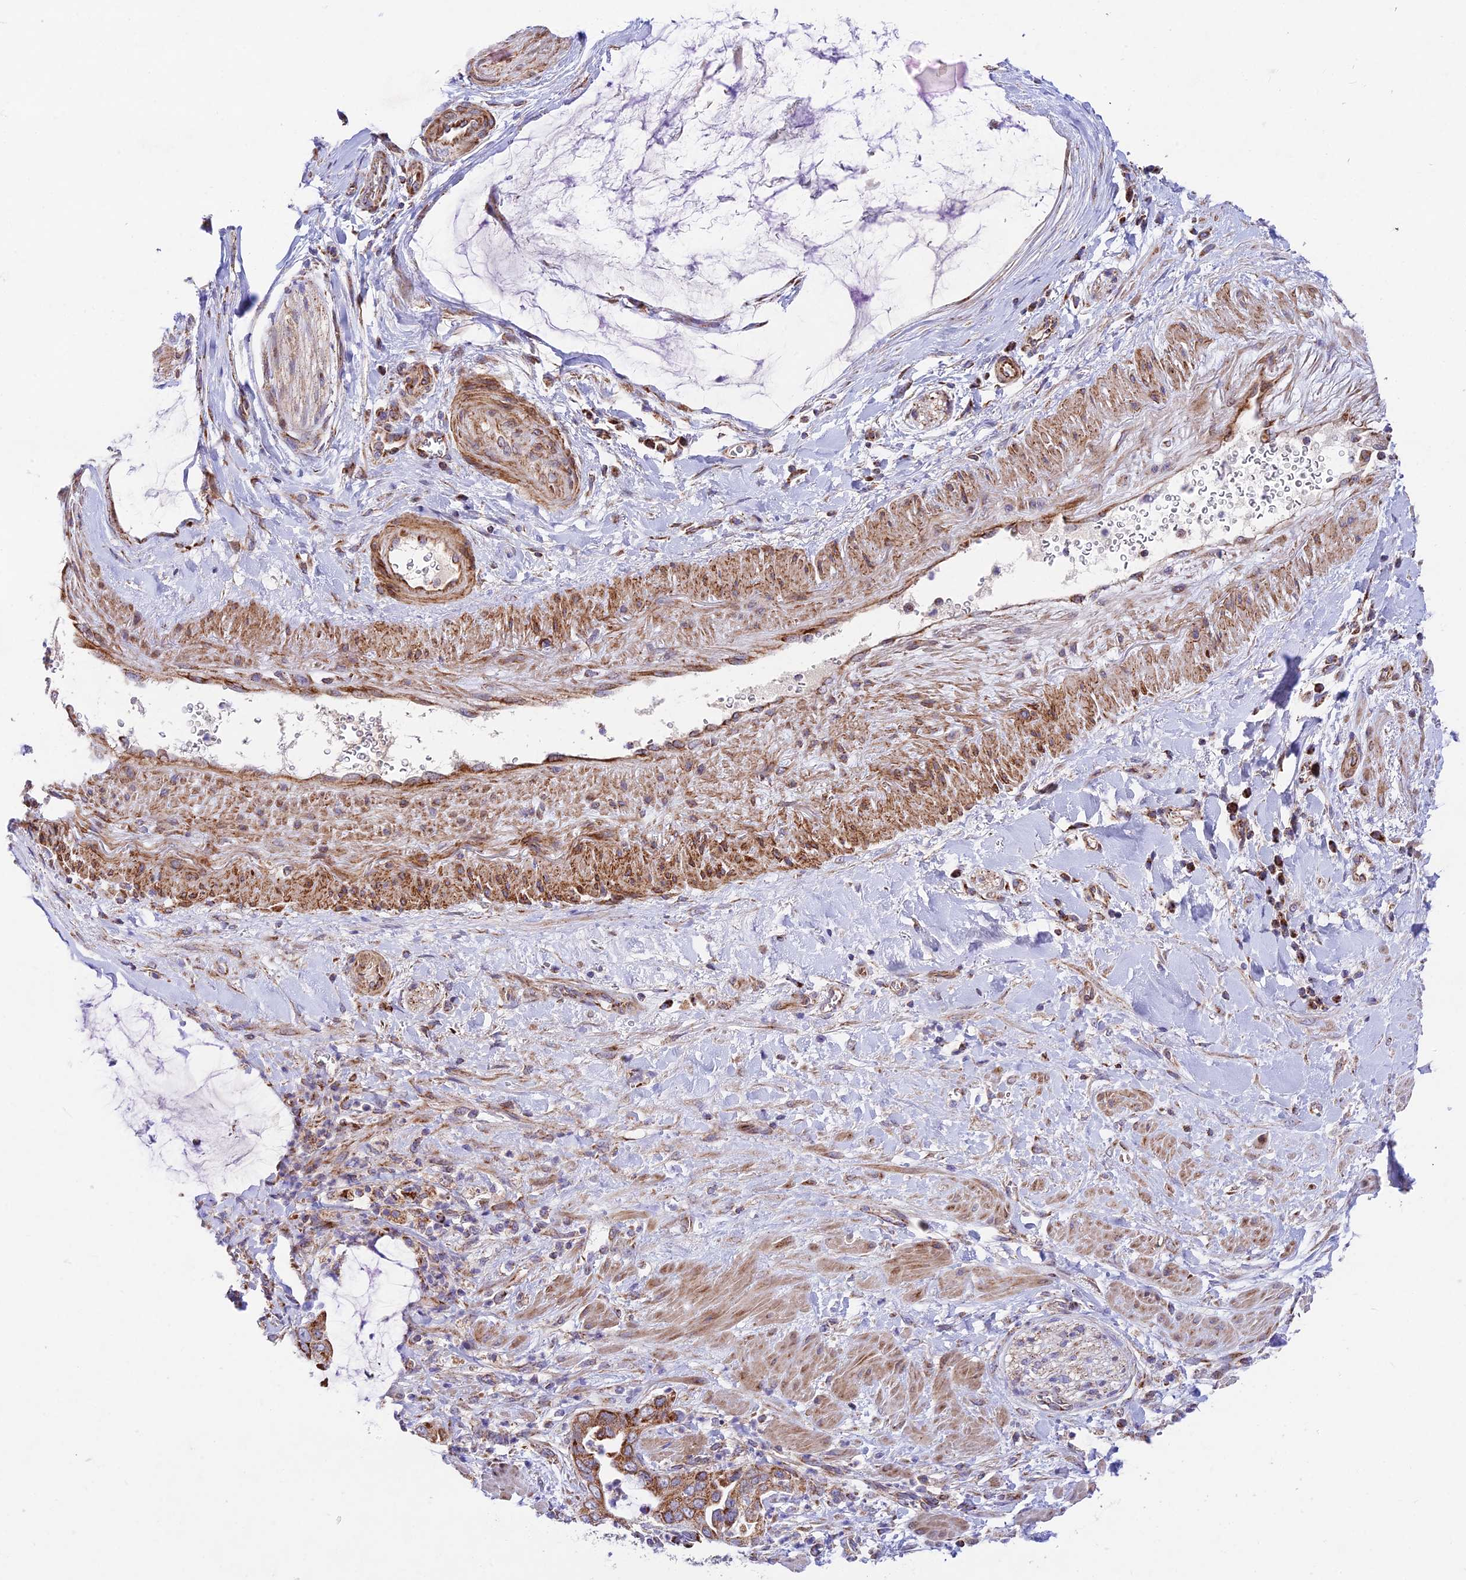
{"staining": {"intensity": "strong", "quantity": ">75%", "location": "cytoplasmic/membranous"}, "tissue": "pancreatic cancer", "cell_type": "Tumor cells", "image_type": "cancer", "snomed": [{"axis": "morphology", "description": "Adenocarcinoma, NOS"}, {"axis": "topography", "description": "Pancreas"}], "caption": "A high-resolution photomicrograph shows IHC staining of adenocarcinoma (pancreatic), which exhibits strong cytoplasmic/membranous positivity in approximately >75% of tumor cells.", "gene": "KHDC3L", "patient": {"sex": "male", "age": 75}}